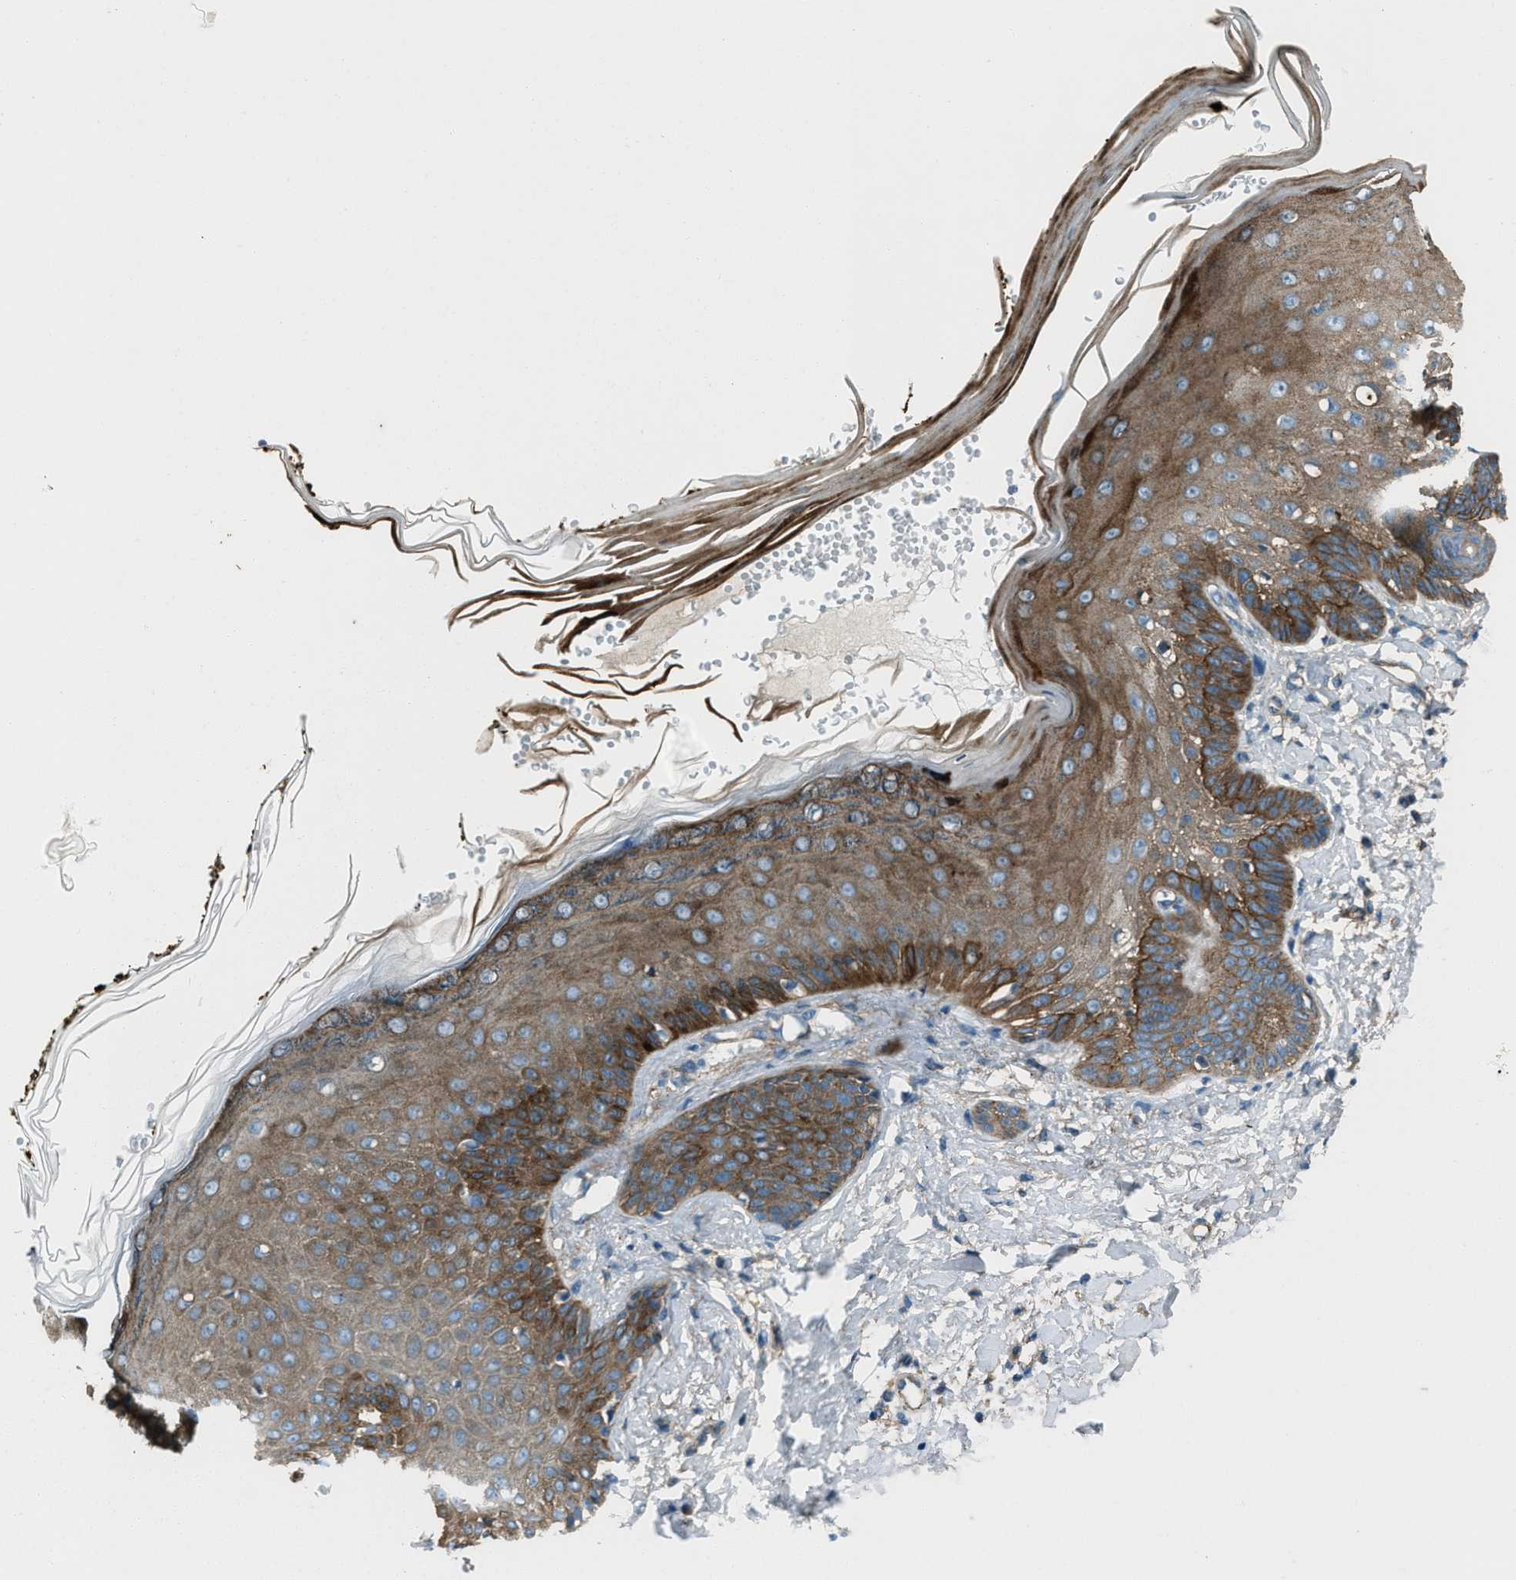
{"staining": {"intensity": "negative", "quantity": "none", "location": "none"}, "tissue": "skin", "cell_type": "Fibroblasts", "image_type": "normal", "snomed": [{"axis": "morphology", "description": "Normal tissue, NOS"}, {"axis": "topography", "description": "Skin"}, {"axis": "topography", "description": "Peripheral nerve tissue"}], "caption": "IHC image of normal human skin stained for a protein (brown), which demonstrates no staining in fibroblasts. The staining is performed using DAB (3,3'-diaminobenzidine) brown chromogen with nuclei counter-stained in using hematoxylin.", "gene": "SVIL", "patient": {"sex": "male", "age": 24}}